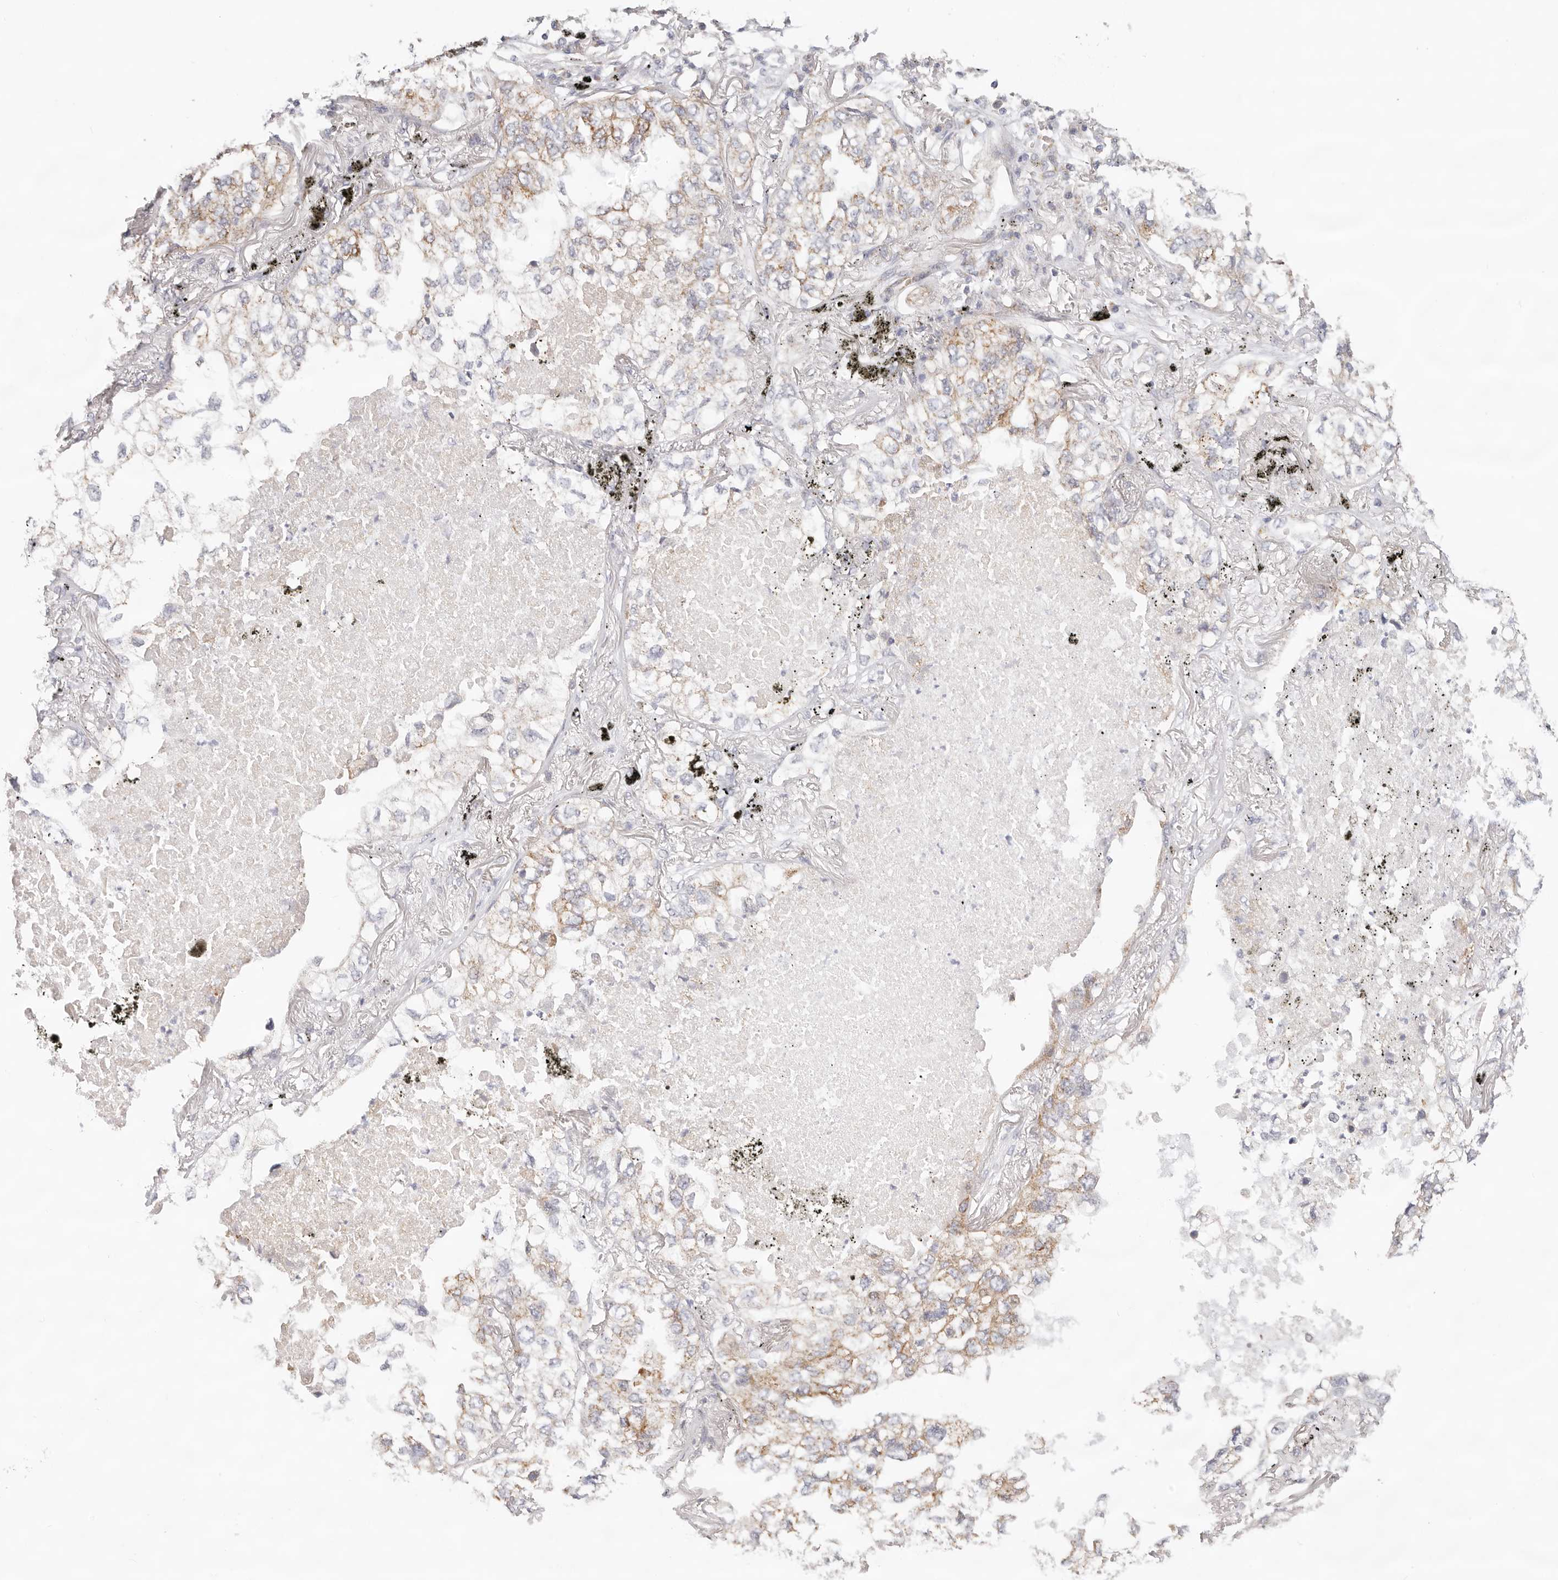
{"staining": {"intensity": "weak", "quantity": ">75%", "location": "cytoplasmic/membranous"}, "tissue": "lung cancer", "cell_type": "Tumor cells", "image_type": "cancer", "snomed": [{"axis": "morphology", "description": "Adenocarcinoma, NOS"}, {"axis": "topography", "description": "Lung"}], "caption": "Adenocarcinoma (lung) stained with a brown dye exhibits weak cytoplasmic/membranous positive positivity in approximately >75% of tumor cells.", "gene": "AFDN", "patient": {"sex": "male", "age": 65}}